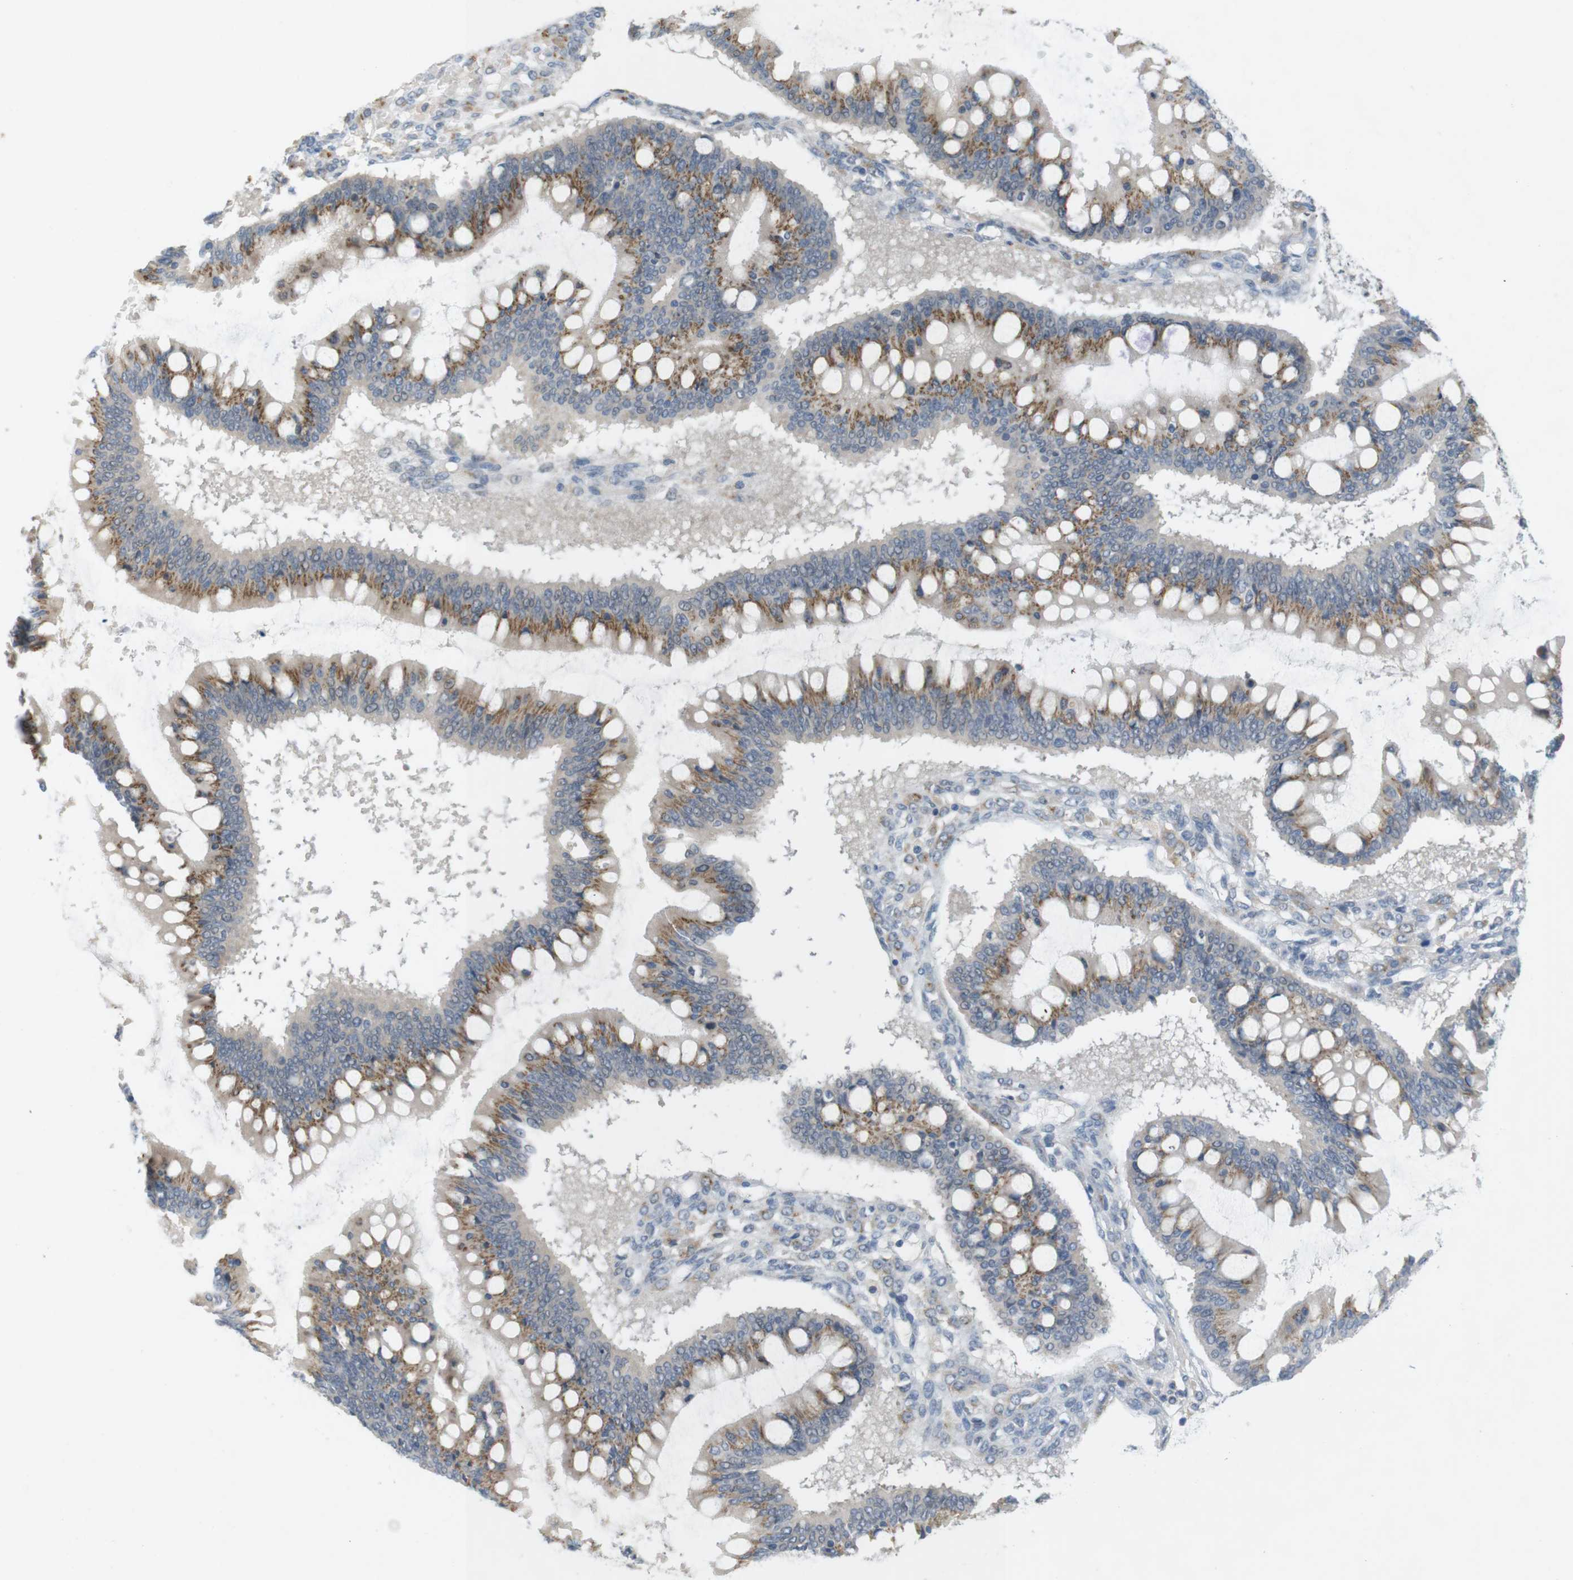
{"staining": {"intensity": "moderate", "quantity": ">75%", "location": "cytoplasmic/membranous"}, "tissue": "ovarian cancer", "cell_type": "Tumor cells", "image_type": "cancer", "snomed": [{"axis": "morphology", "description": "Cystadenocarcinoma, mucinous, NOS"}, {"axis": "topography", "description": "Ovary"}], "caption": "Immunohistochemistry (IHC) staining of mucinous cystadenocarcinoma (ovarian), which demonstrates medium levels of moderate cytoplasmic/membranous positivity in approximately >75% of tumor cells indicating moderate cytoplasmic/membranous protein positivity. The staining was performed using DAB (3,3'-diaminobenzidine) (brown) for protein detection and nuclei were counterstained in hematoxylin (blue).", "gene": "YIPF3", "patient": {"sex": "female", "age": 73}}